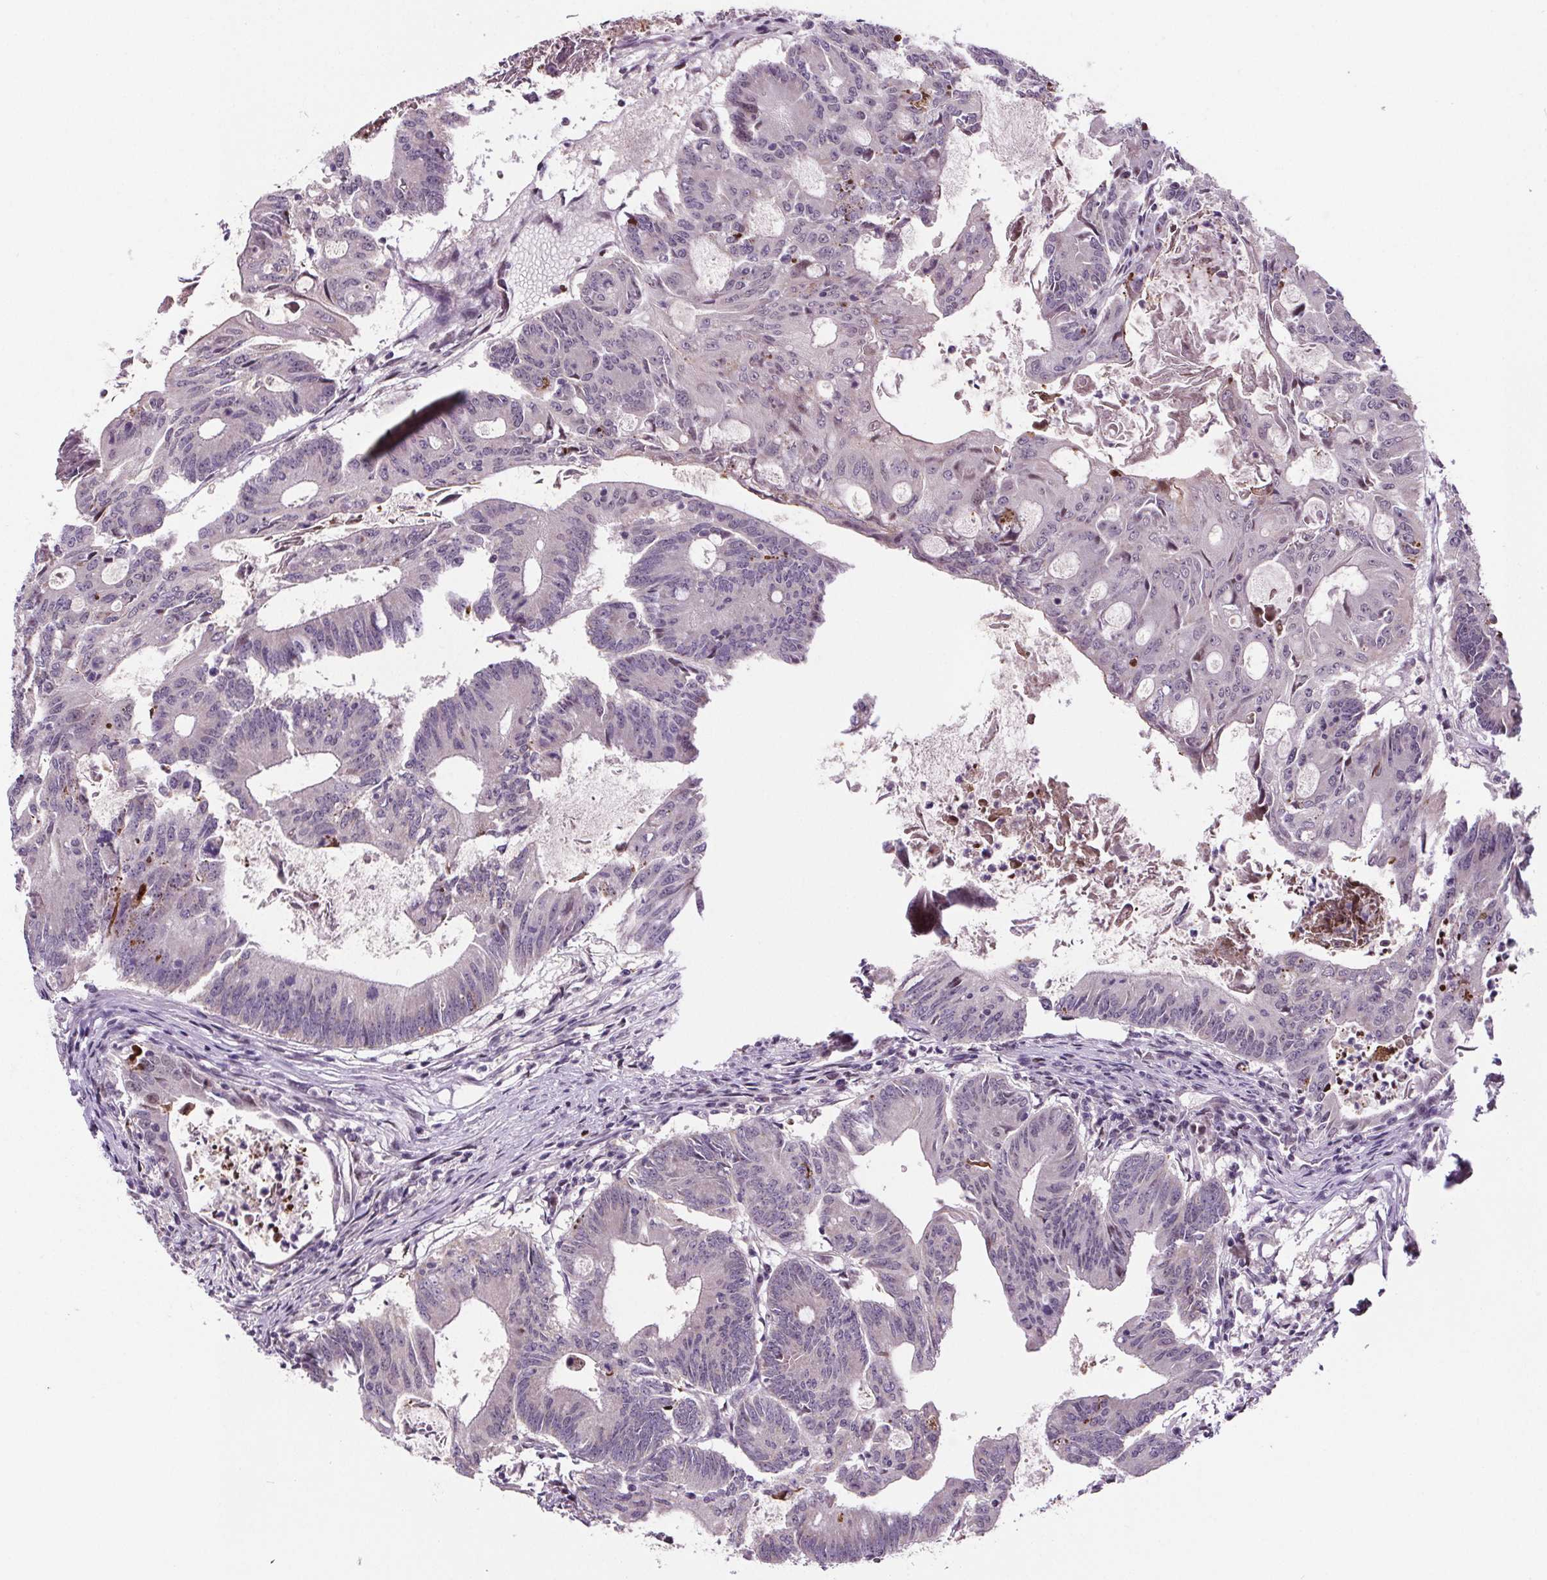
{"staining": {"intensity": "weak", "quantity": "25%-75%", "location": "cytoplasmic/membranous"}, "tissue": "colorectal cancer", "cell_type": "Tumor cells", "image_type": "cancer", "snomed": [{"axis": "morphology", "description": "Adenocarcinoma, NOS"}, {"axis": "topography", "description": "Colon"}], "caption": "A high-resolution image shows immunohistochemistry staining of colorectal adenocarcinoma, which exhibits weak cytoplasmic/membranous positivity in about 25%-75% of tumor cells.", "gene": "SUCLA2", "patient": {"sex": "female", "age": 70}}